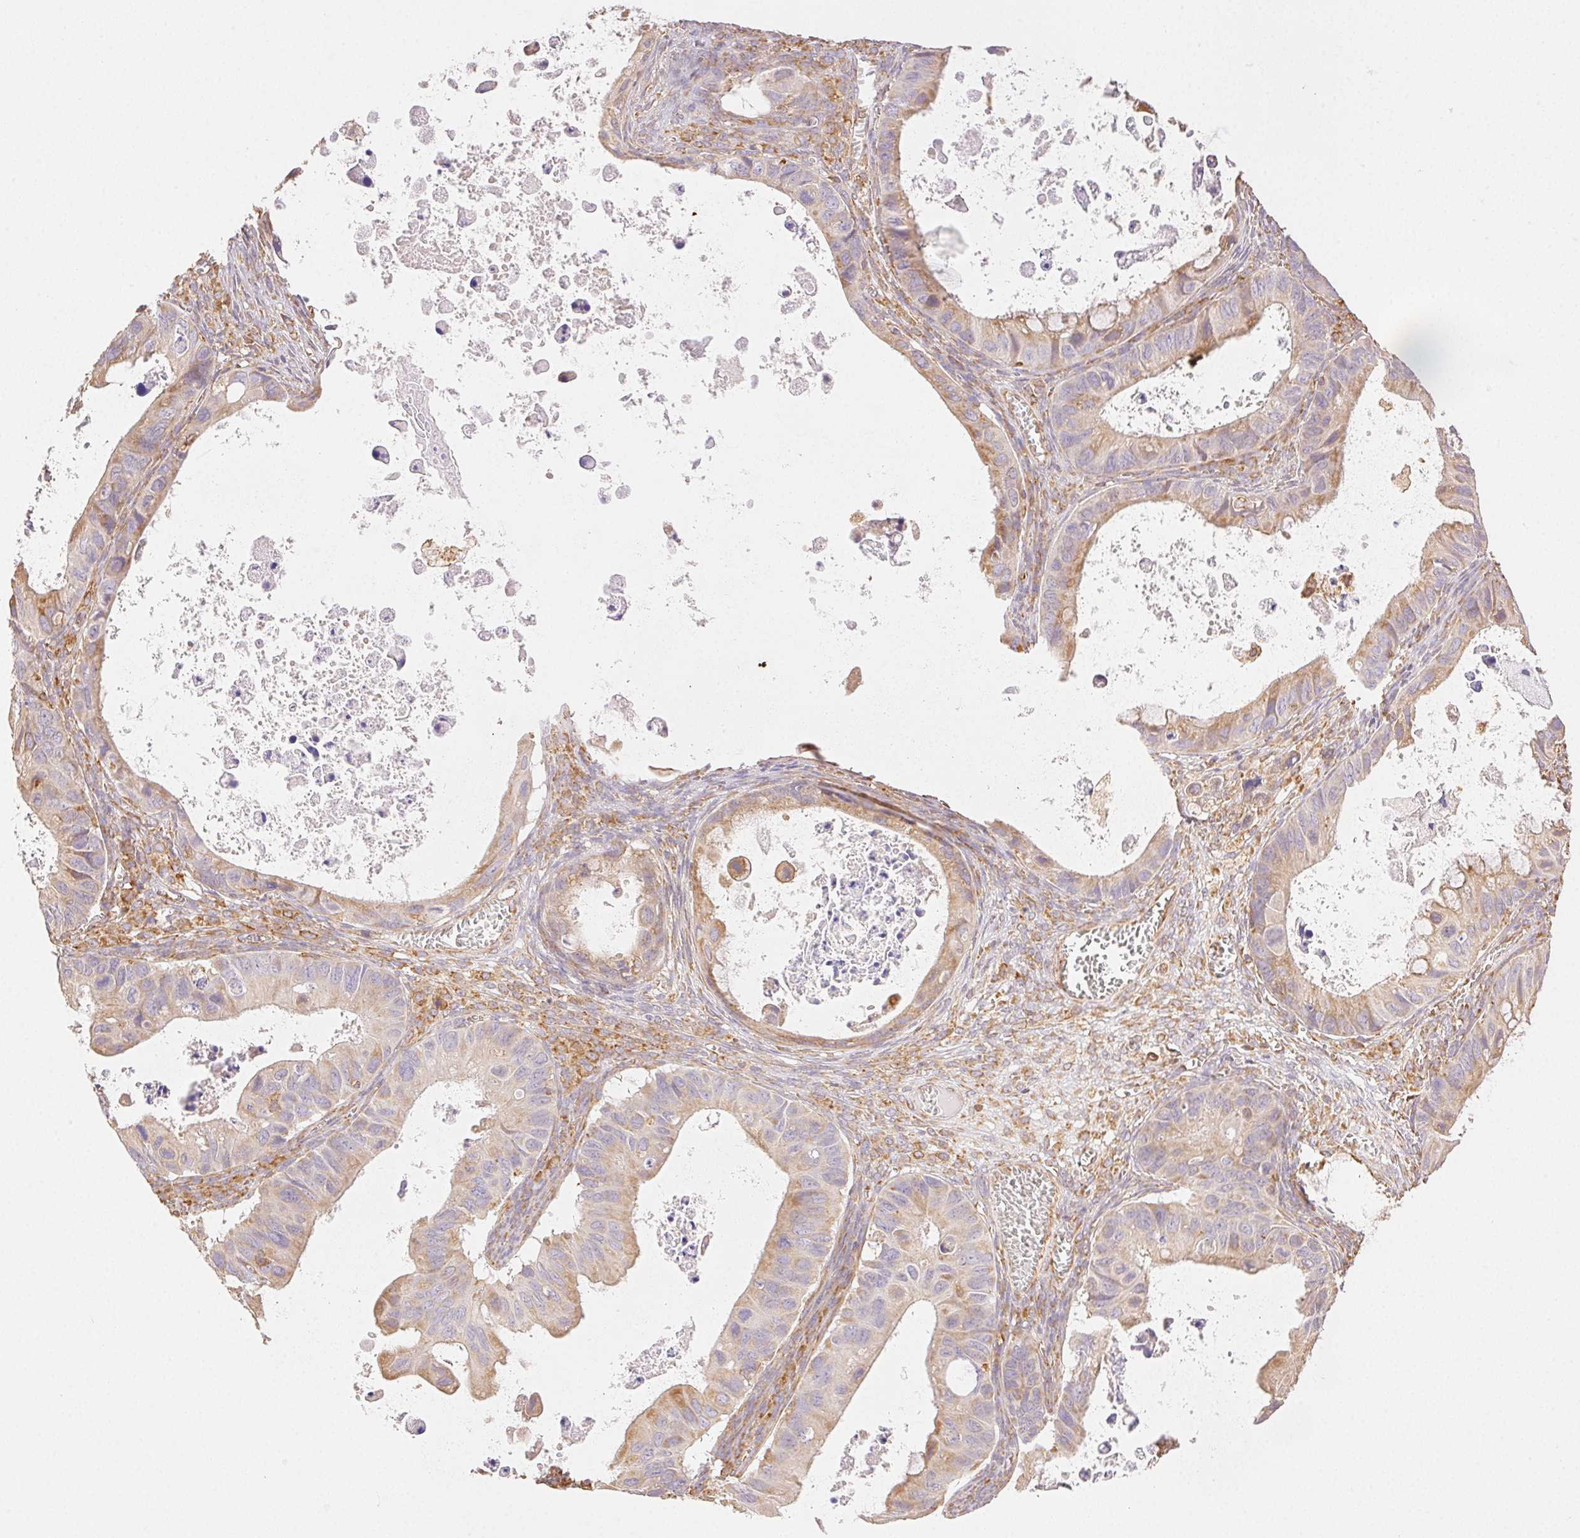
{"staining": {"intensity": "weak", "quantity": "25%-75%", "location": "cytoplasmic/membranous"}, "tissue": "ovarian cancer", "cell_type": "Tumor cells", "image_type": "cancer", "snomed": [{"axis": "morphology", "description": "Cystadenocarcinoma, mucinous, NOS"}, {"axis": "topography", "description": "Ovary"}], "caption": "A high-resolution micrograph shows IHC staining of ovarian cancer (mucinous cystadenocarcinoma), which demonstrates weak cytoplasmic/membranous staining in about 25%-75% of tumor cells.", "gene": "ENTREP1", "patient": {"sex": "female", "age": 64}}